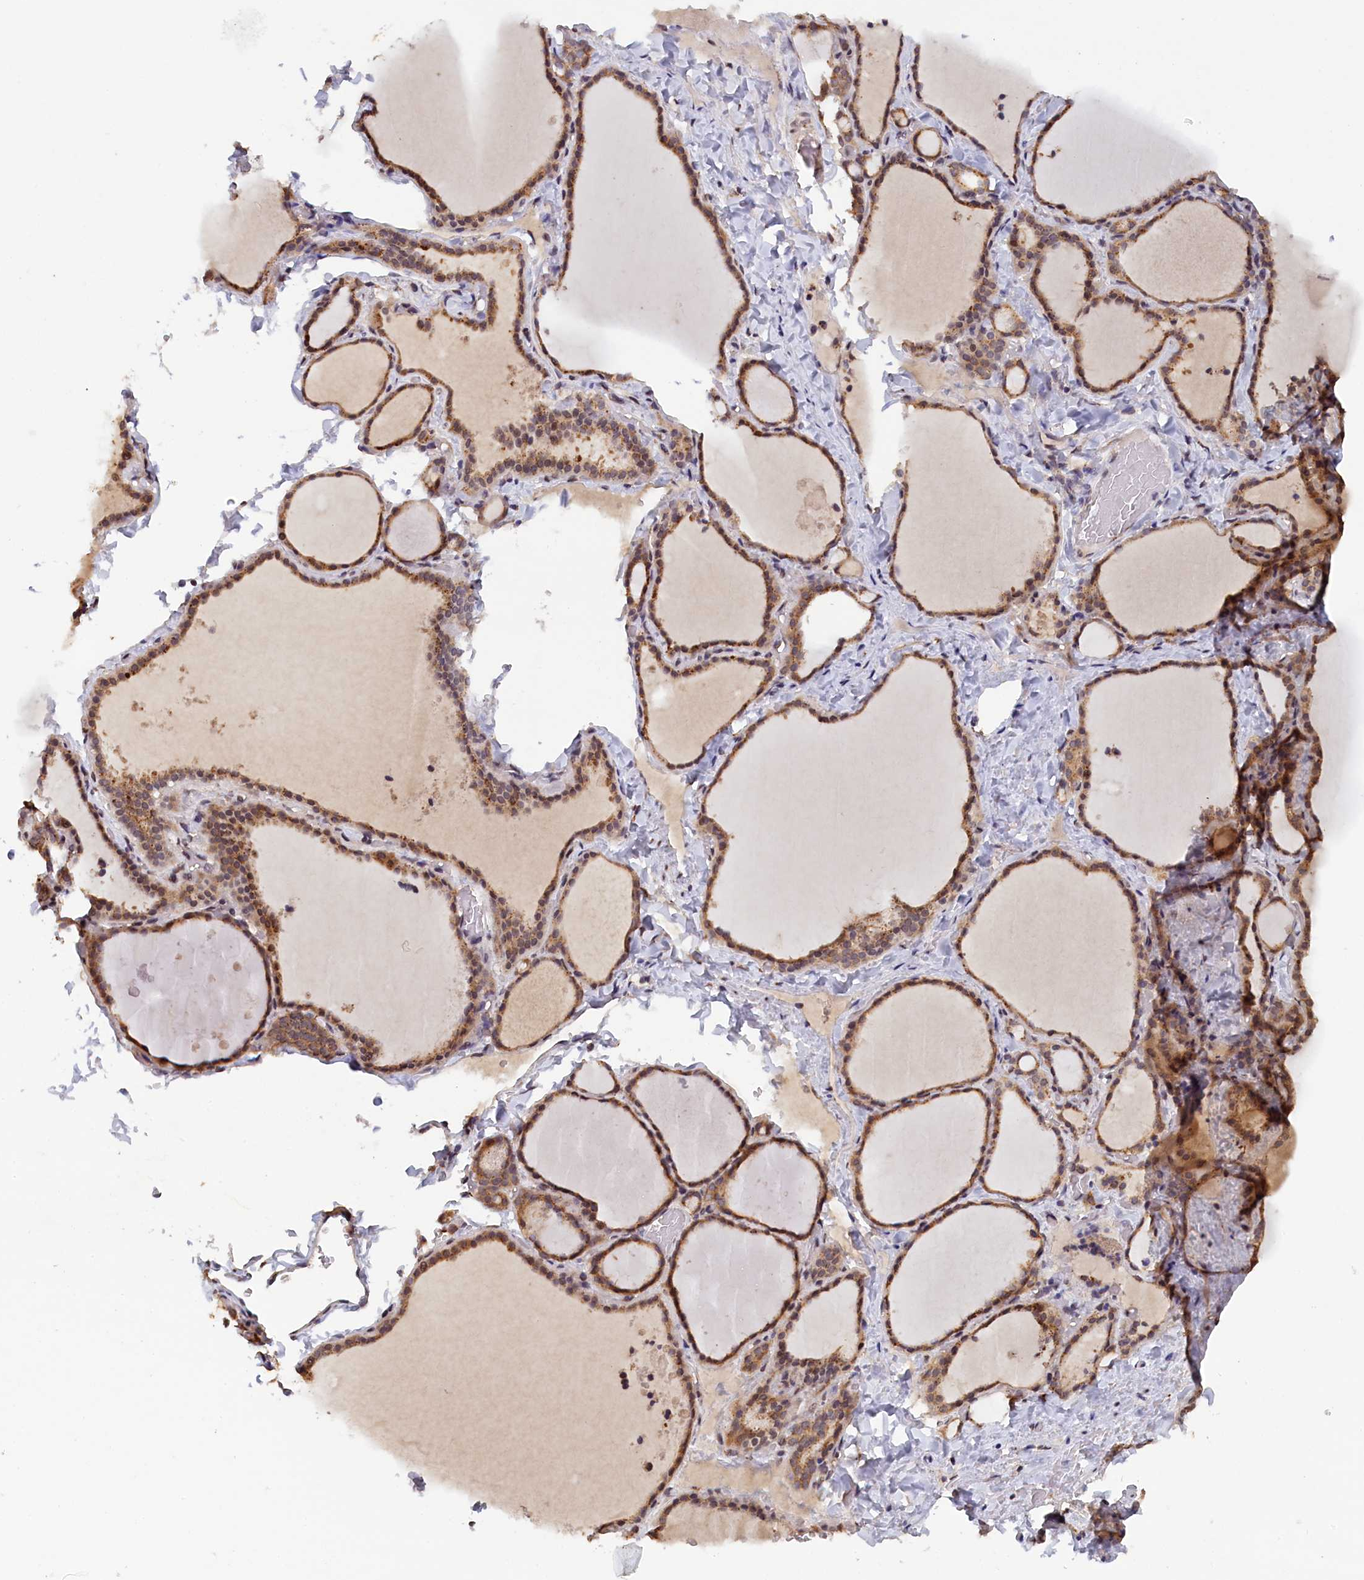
{"staining": {"intensity": "moderate", "quantity": ">75%", "location": "cytoplasmic/membranous"}, "tissue": "thyroid gland", "cell_type": "Glandular cells", "image_type": "normal", "snomed": [{"axis": "morphology", "description": "Normal tissue, NOS"}, {"axis": "topography", "description": "Thyroid gland"}], "caption": "Moderate cytoplasmic/membranous positivity for a protein is present in about >75% of glandular cells of normal thyroid gland using immunohistochemistry.", "gene": "PIGQ", "patient": {"sex": "female", "age": 22}}